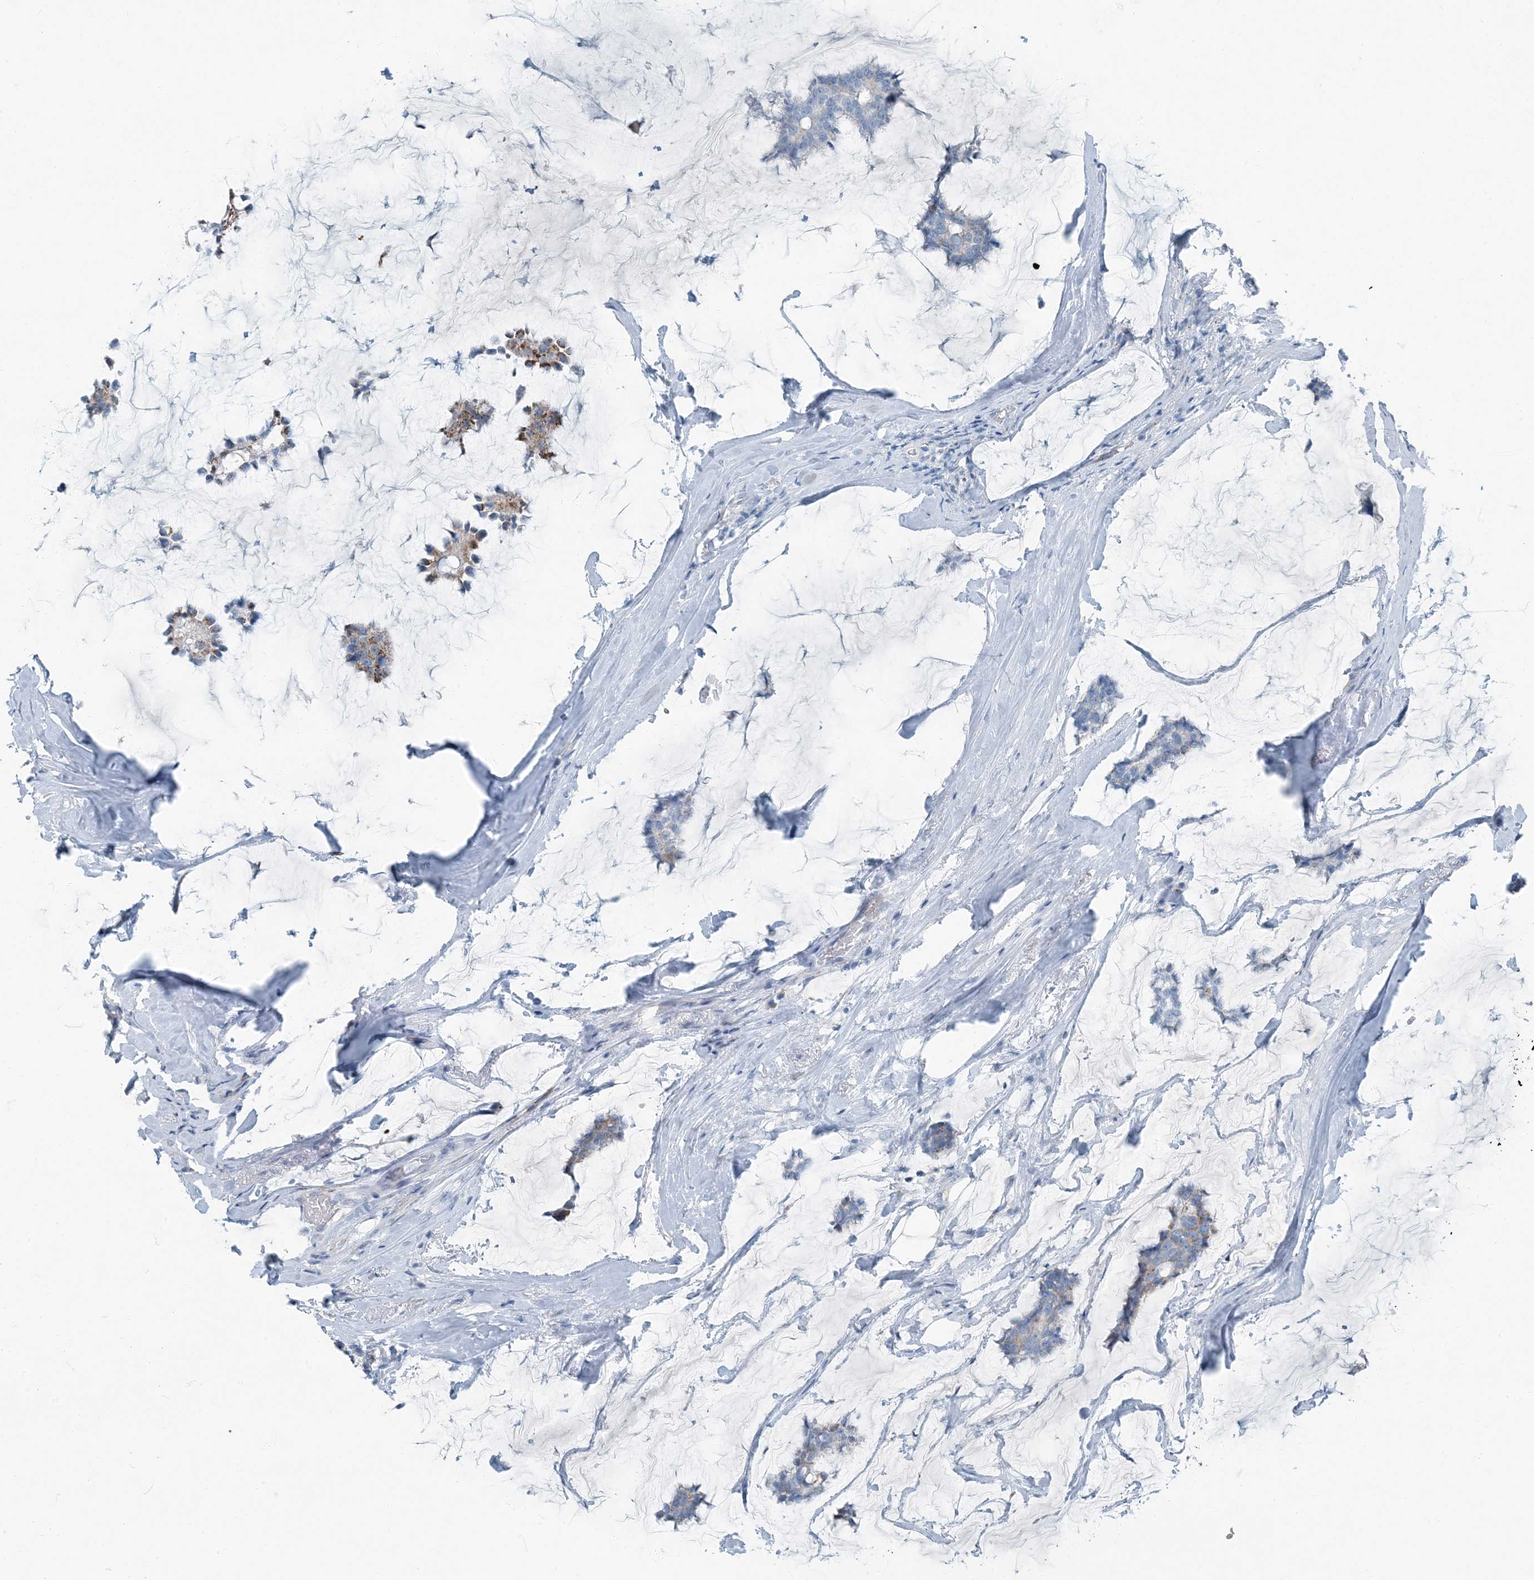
{"staining": {"intensity": "moderate", "quantity": "<25%", "location": "cytoplasmic/membranous"}, "tissue": "breast cancer", "cell_type": "Tumor cells", "image_type": "cancer", "snomed": [{"axis": "morphology", "description": "Duct carcinoma"}, {"axis": "topography", "description": "Breast"}], "caption": "A high-resolution image shows immunohistochemistry staining of breast cancer (infiltrating ductal carcinoma), which displays moderate cytoplasmic/membranous expression in about <25% of tumor cells.", "gene": "FAM162A", "patient": {"sex": "female", "age": 93}}